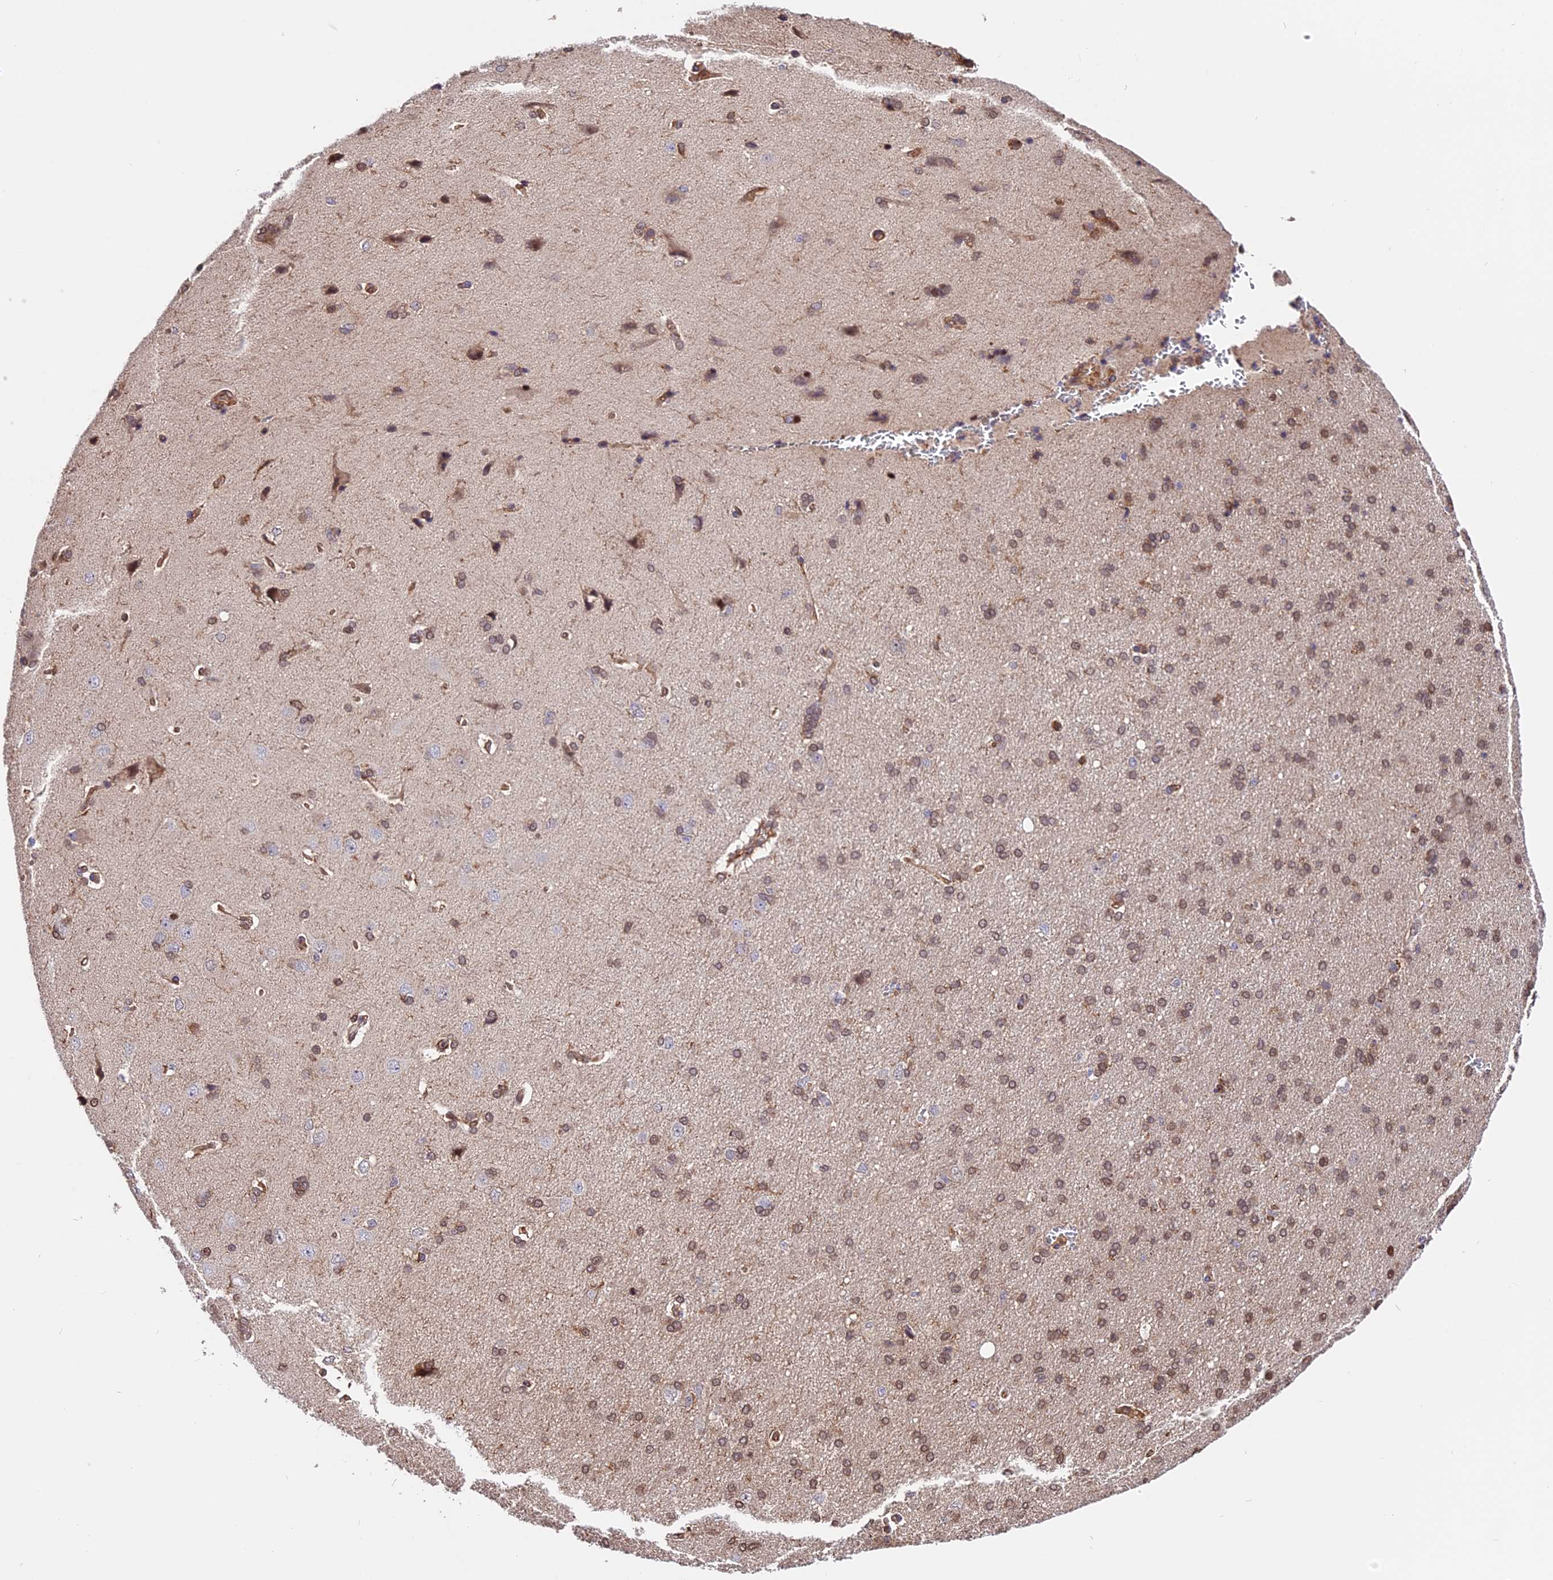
{"staining": {"intensity": "weak", "quantity": ">75%", "location": "cytoplasmic/membranous"}, "tissue": "cerebral cortex", "cell_type": "Endothelial cells", "image_type": "normal", "snomed": [{"axis": "morphology", "description": "Normal tissue, NOS"}, {"axis": "topography", "description": "Cerebral cortex"}], "caption": "IHC micrograph of benign human cerebral cortex stained for a protein (brown), which exhibits low levels of weak cytoplasmic/membranous expression in about >75% of endothelial cells.", "gene": "HERPUD1", "patient": {"sex": "male", "age": 62}}